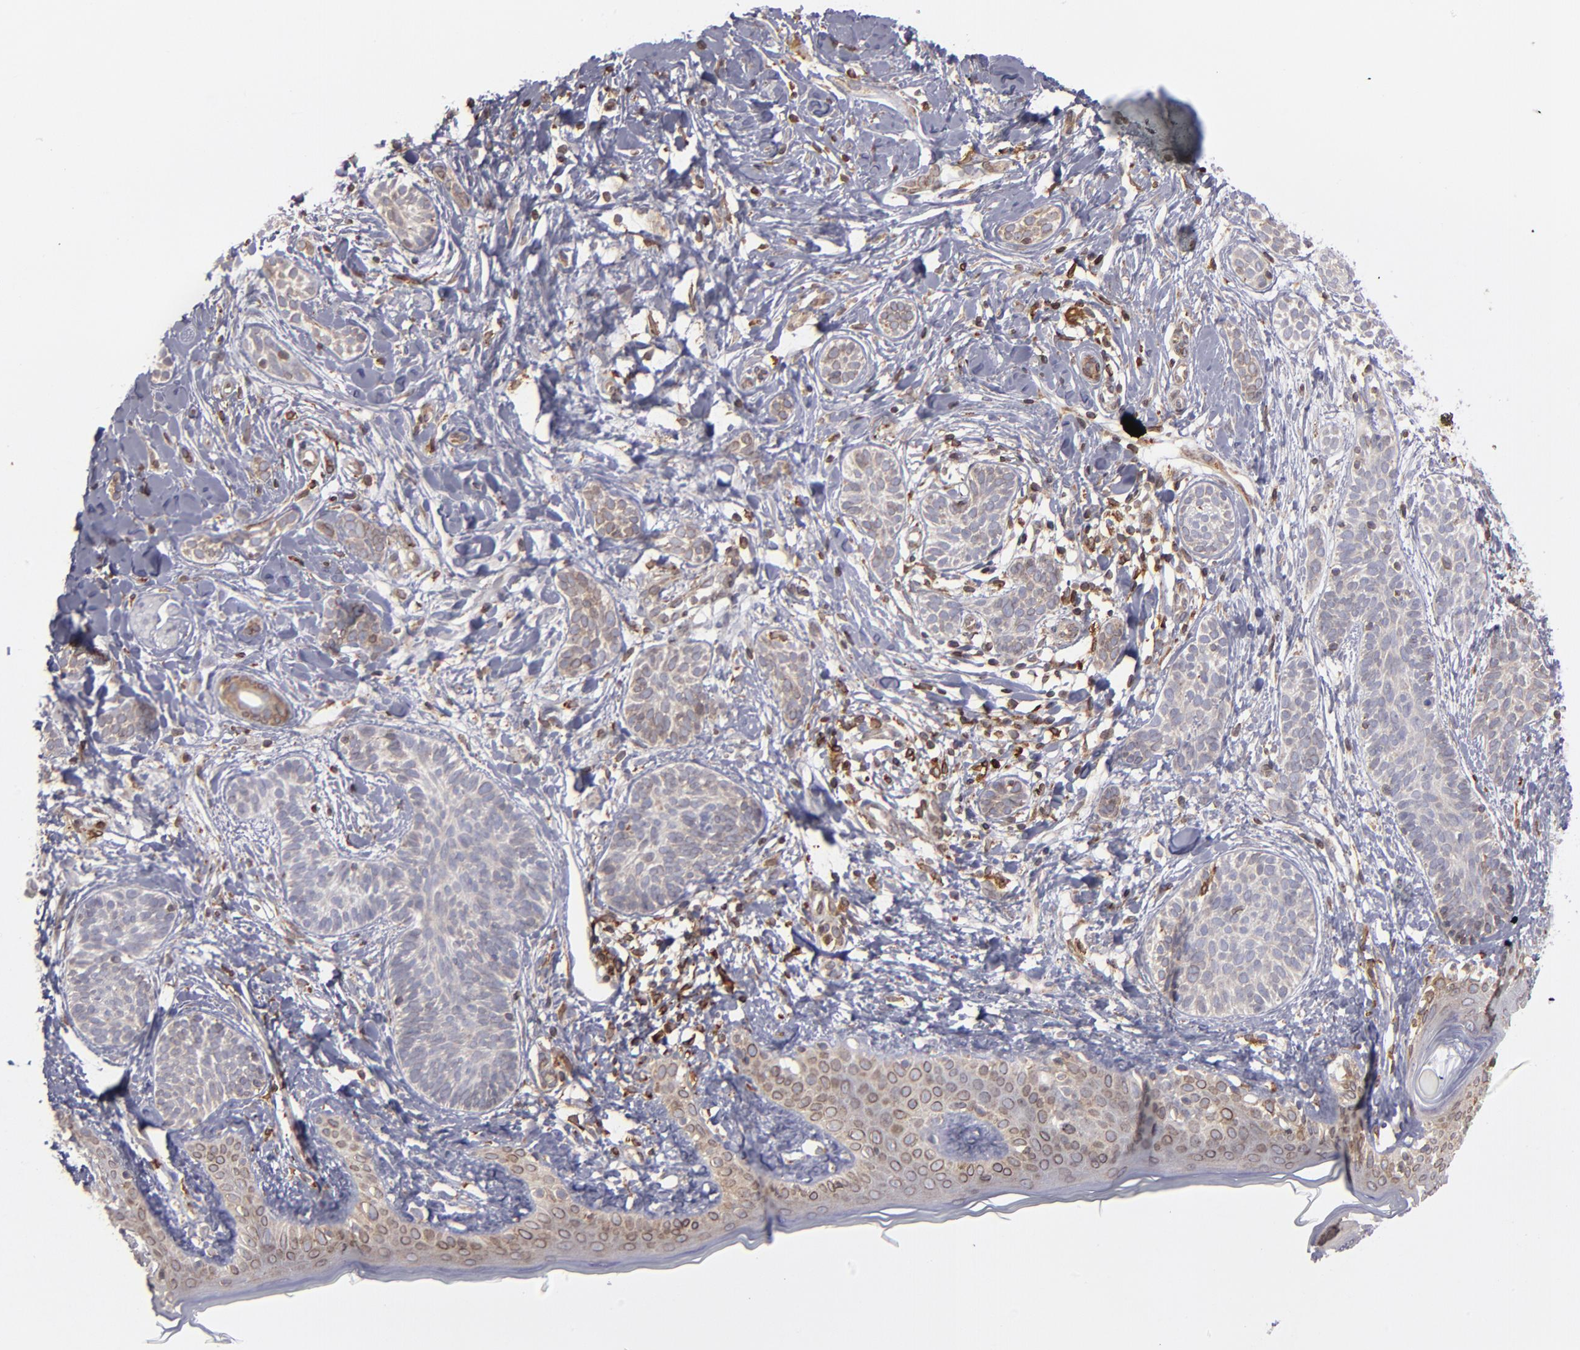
{"staining": {"intensity": "moderate", "quantity": "25%-75%", "location": "cytoplasmic/membranous"}, "tissue": "skin cancer", "cell_type": "Tumor cells", "image_type": "cancer", "snomed": [{"axis": "morphology", "description": "Normal tissue, NOS"}, {"axis": "morphology", "description": "Basal cell carcinoma"}, {"axis": "topography", "description": "Skin"}], "caption": "The immunohistochemical stain labels moderate cytoplasmic/membranous expression in tumor cells of basal cell carcinoma (skin) tissue. (IHC, brightfield microscopy, high magnification).", "gene": "TMX1", "patient": {"sex": "male", "age": 63}}